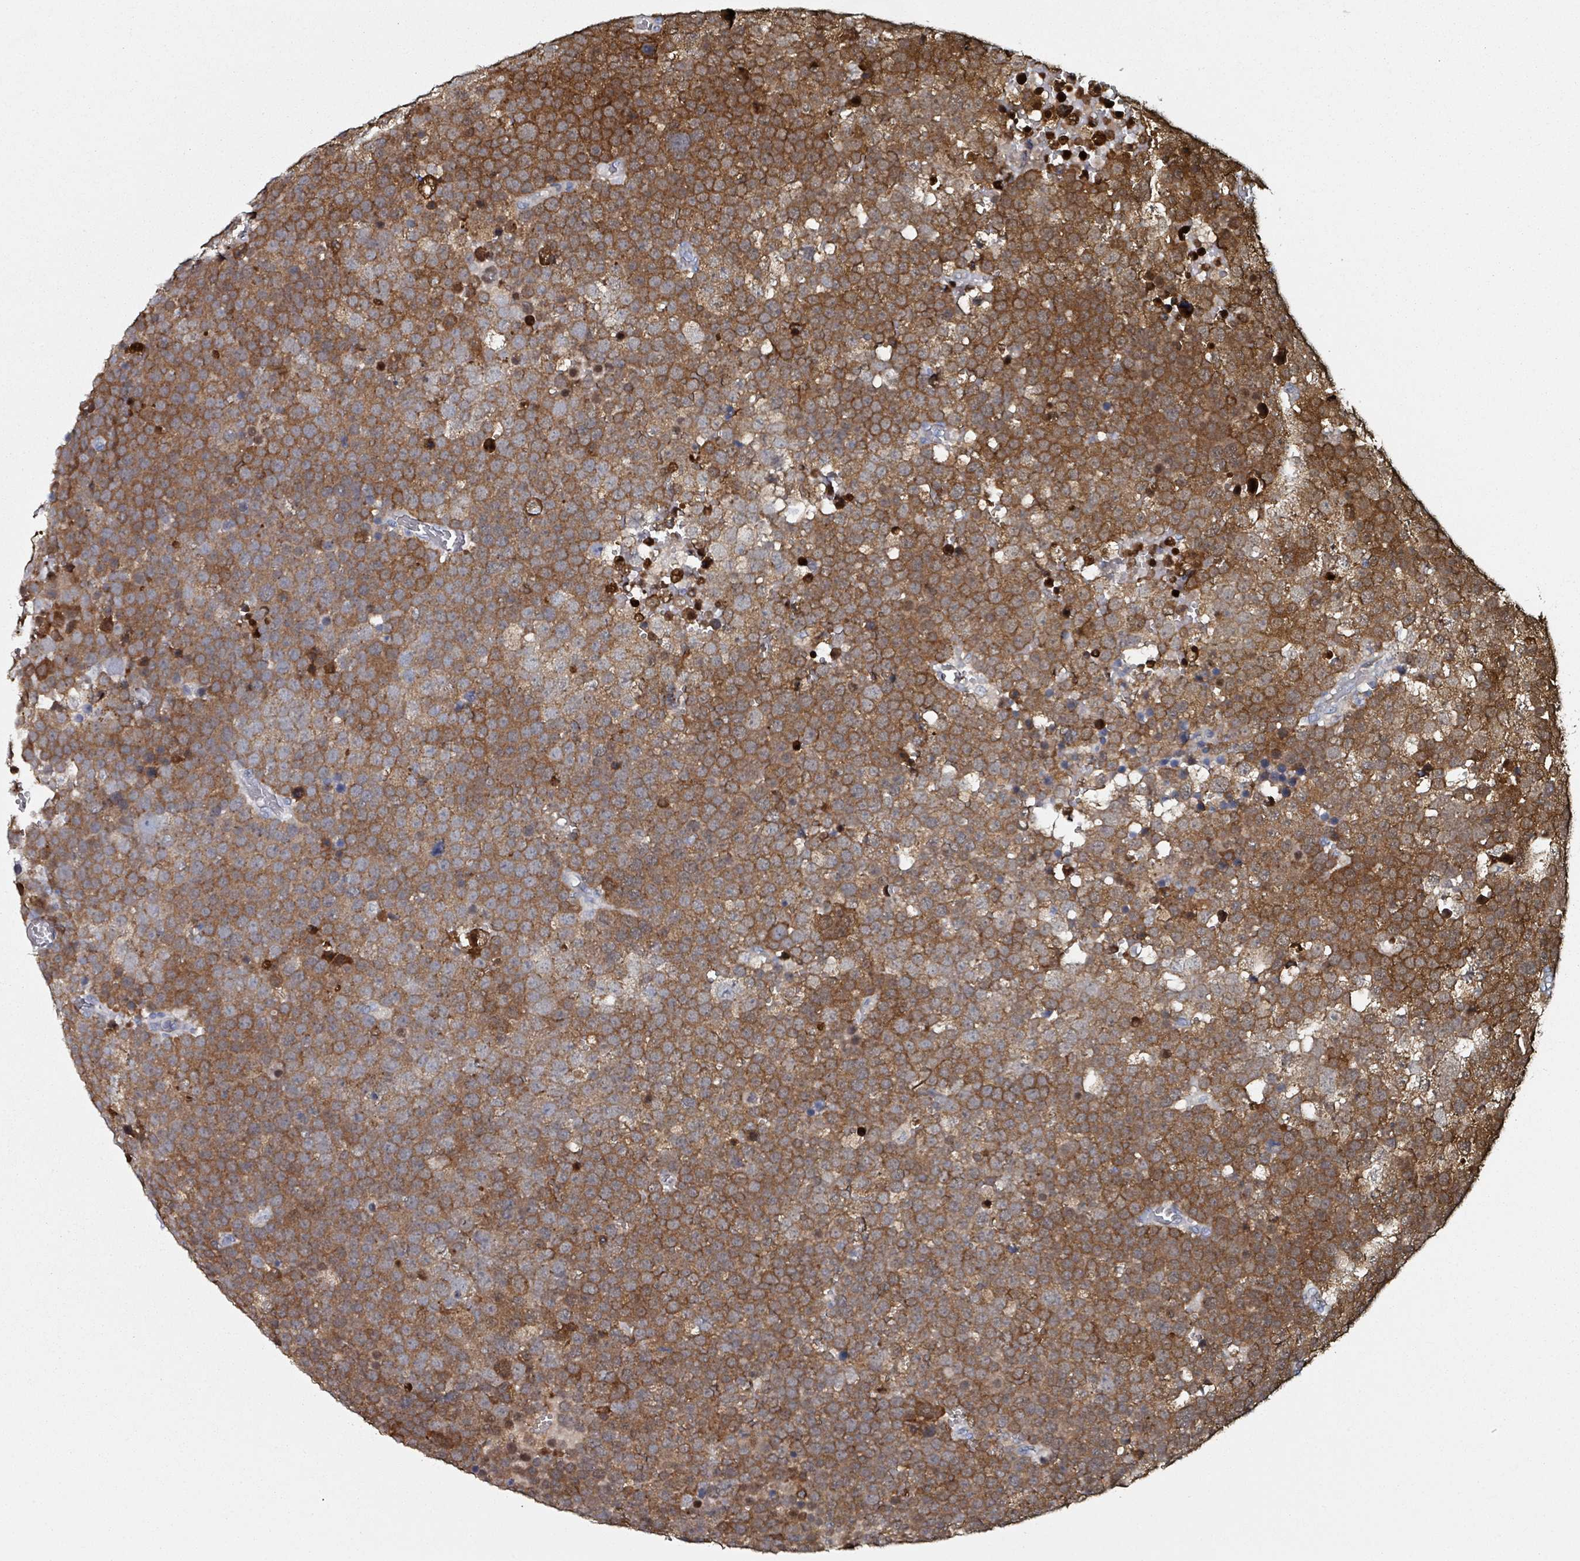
{"staining": {"intensity": "strong", "quantity": "25%-75%", "location": "cytoplasmic/membranous"}, "tissue": "testis cancer", "cell_type": "Tumor cells", "image_type": "cancer", "snomed": [{"axis": "morphology", "description": "Seminoma, NOS"}, {"axis": "topography", "description": "Testis"}], "caption": "Testis seminoma stained with a brown dye shows strong cytoplasmic/membranous positive positivity in approximately 25%-75% of tumor cells.", "gene": "B3GAT3", "patient": {"sex": "male", "age": 71}}